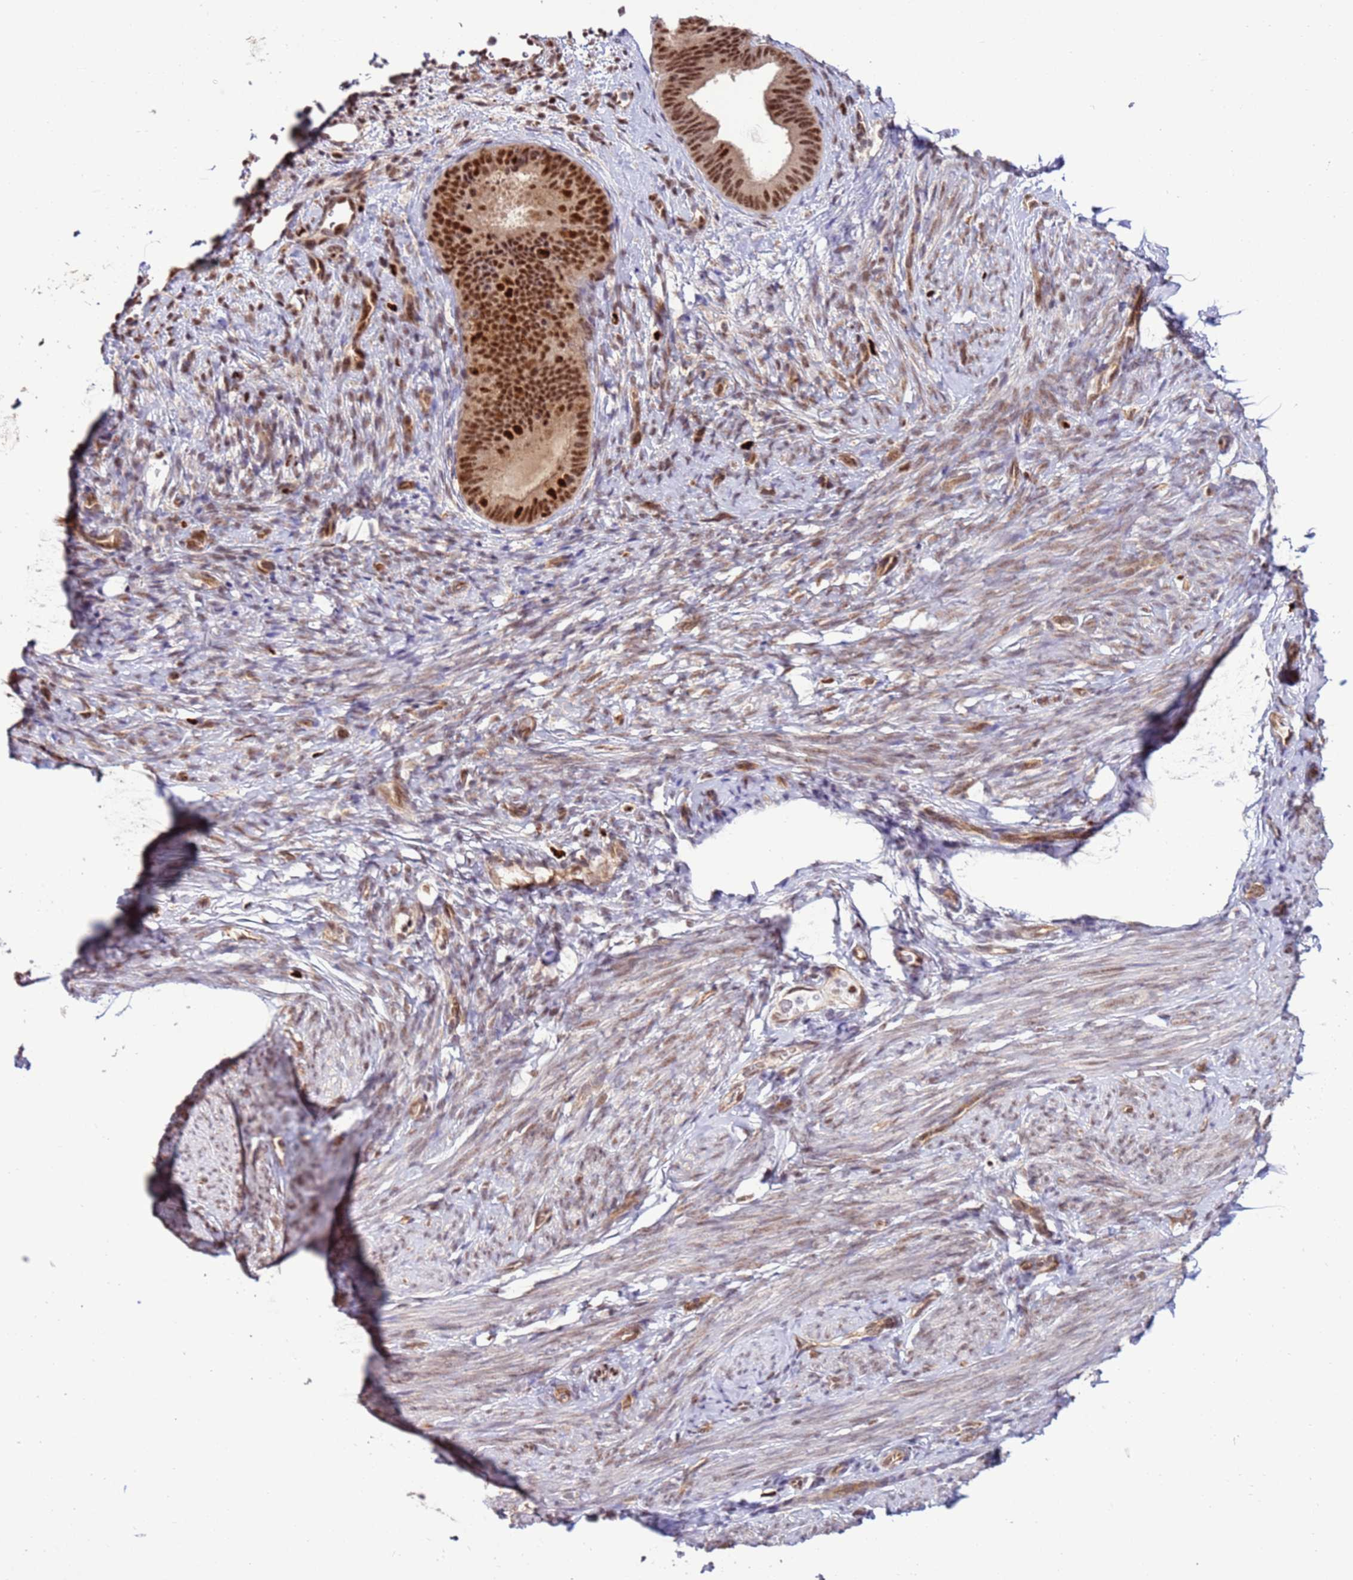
{"staining": {"intensity": "weak", "quantity": "25%-75%", "location": "nuclear"}, "tissue": "endometrium", "cell_type": "Cells in endometrial stroma", "image_type": "normal", "snomed": [{"axis": "morphology", "description": "Normal tissue, NOS"}, {"axis": "topography", "description": "Endometrium"}], "caption": "There is low levels of weak nuclear expression in cells in endometrial stroma of benign endometrium, as demonstrated by immunohistochemical staining (brown color).", "gene": "PRPF6", "patient": {"sex": "female", "age": 65}}